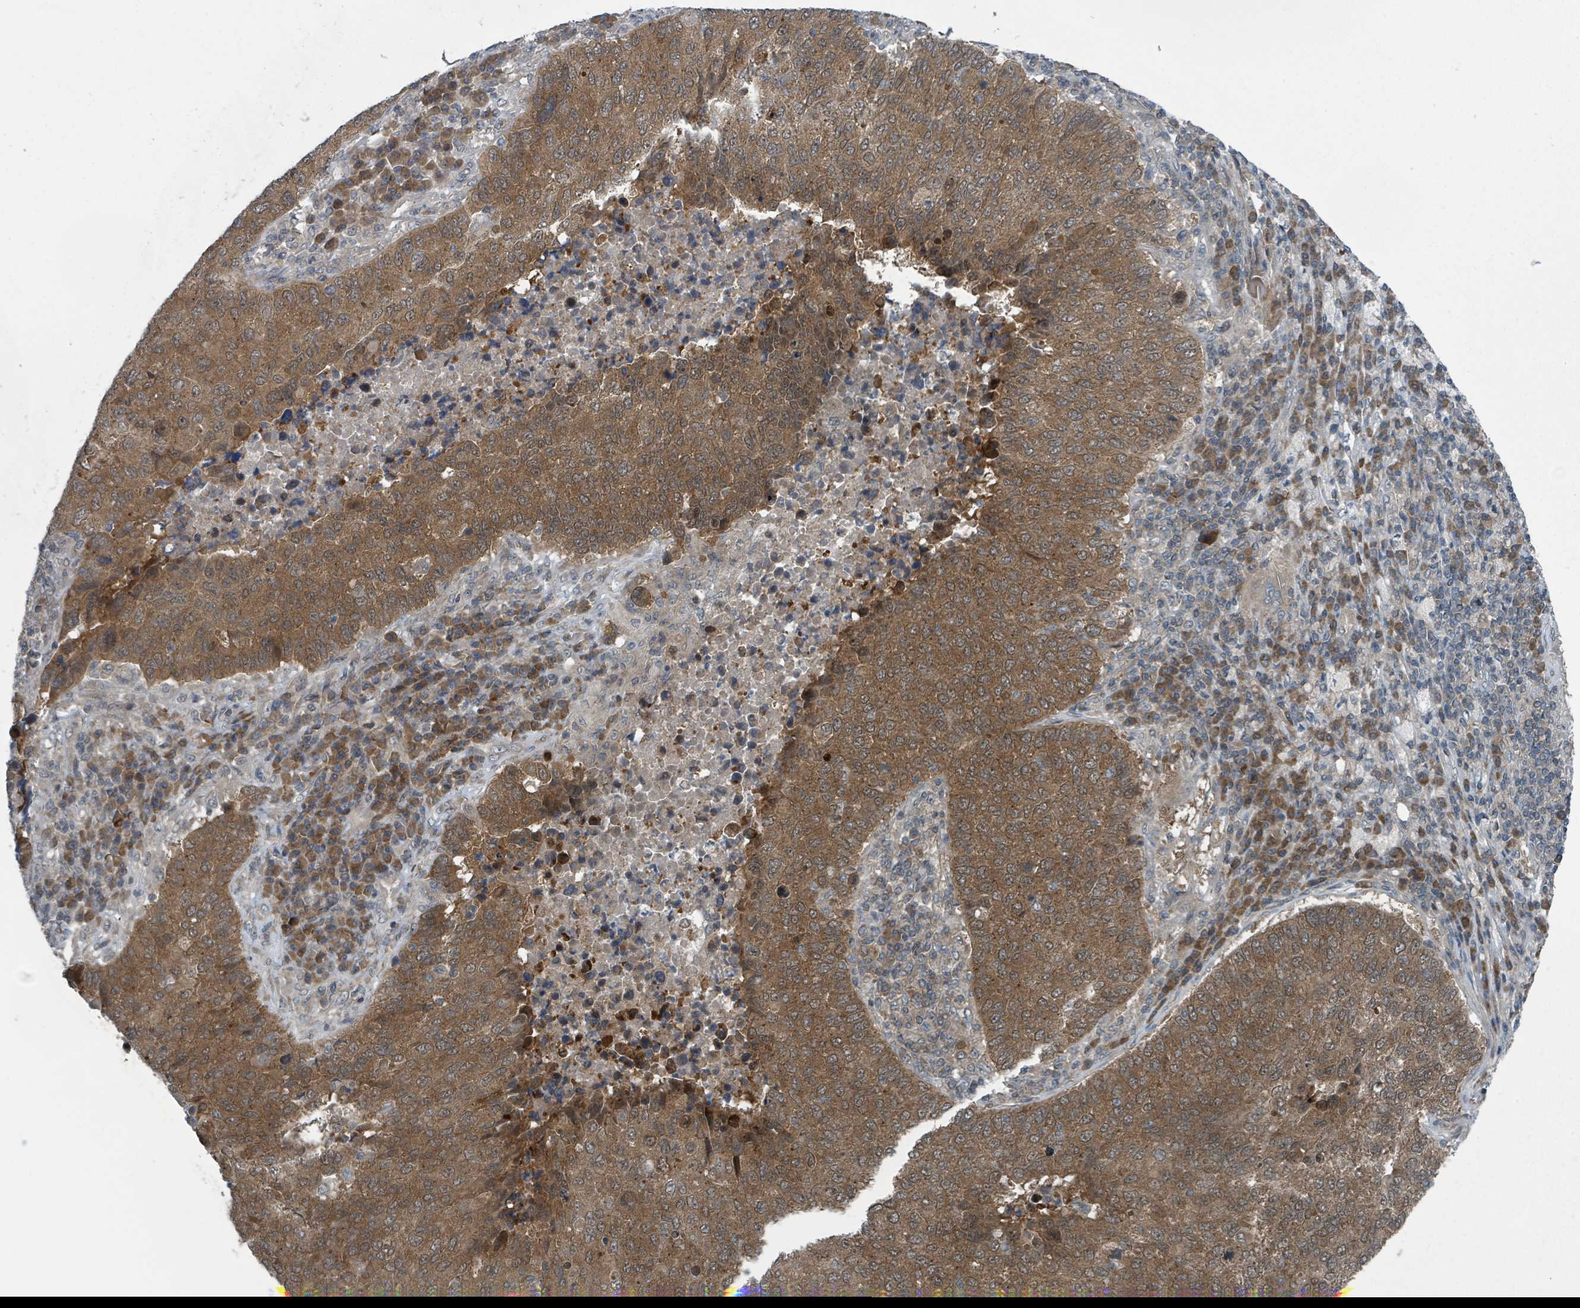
{"staining": {"intensity": "moderate", "quantity": ">75%", "location": "cytoplasmic/membranous"}, "tissue": "lung cancer", "cell_type": "Tumor cells", "image_type": "cancer", "snomed": [{"axis": "morphology", "description": "Squamous cell carcinoma, NOS"}, {"axis": "topography", "description": "Lung"}], "caption": "Squamous cell carcinoma (lung) stained for a protein (brown) demonstrates moderate cytoplasmic/membranous positive expression in approximately >75% of tumor cells.", "gene": "GOLGA7", "patient": {"sex": "male", "age": 73}}